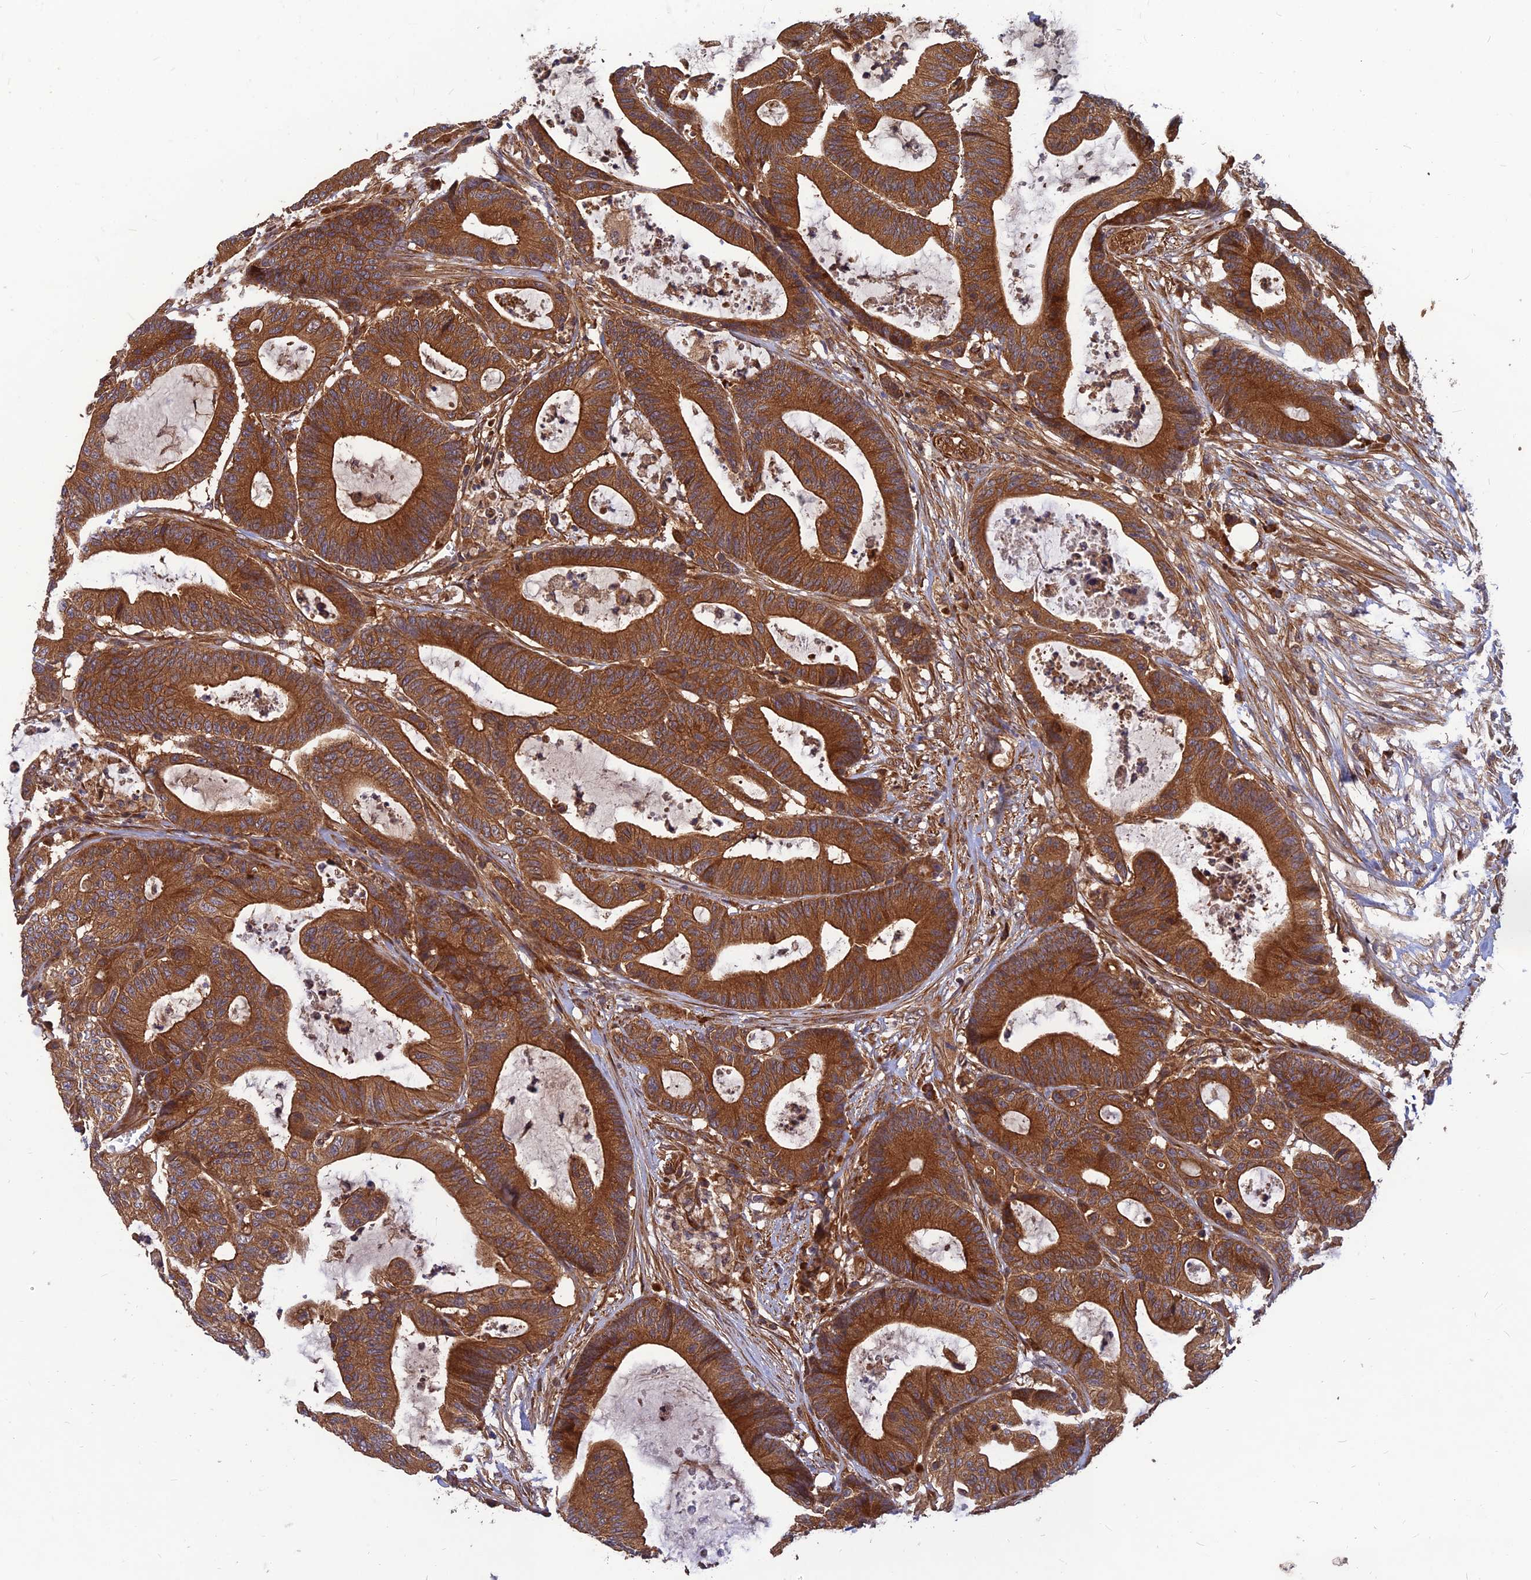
{"staining": {"intensity": "moderate", "quantity": ">75%", "location": "cytoplasmic/membranous"}, "tissue": "colorectal cancer", "cell_type": "Tumor cells", "image_type": "cancer", "snomed": [{"axis": "morphology", "description": "Adenocarcinoma, NOS"}, {"axis": "topography", "description": "Colon"}], "caption": "Adenocarcinoma (colorectal) stained with immunohistochemistry shows moderate cytoplasmic/membranous expression in approximately >75% of tumor cells.", "gene": "RELCH", "patient": {"sex": "female", "age": 84}}